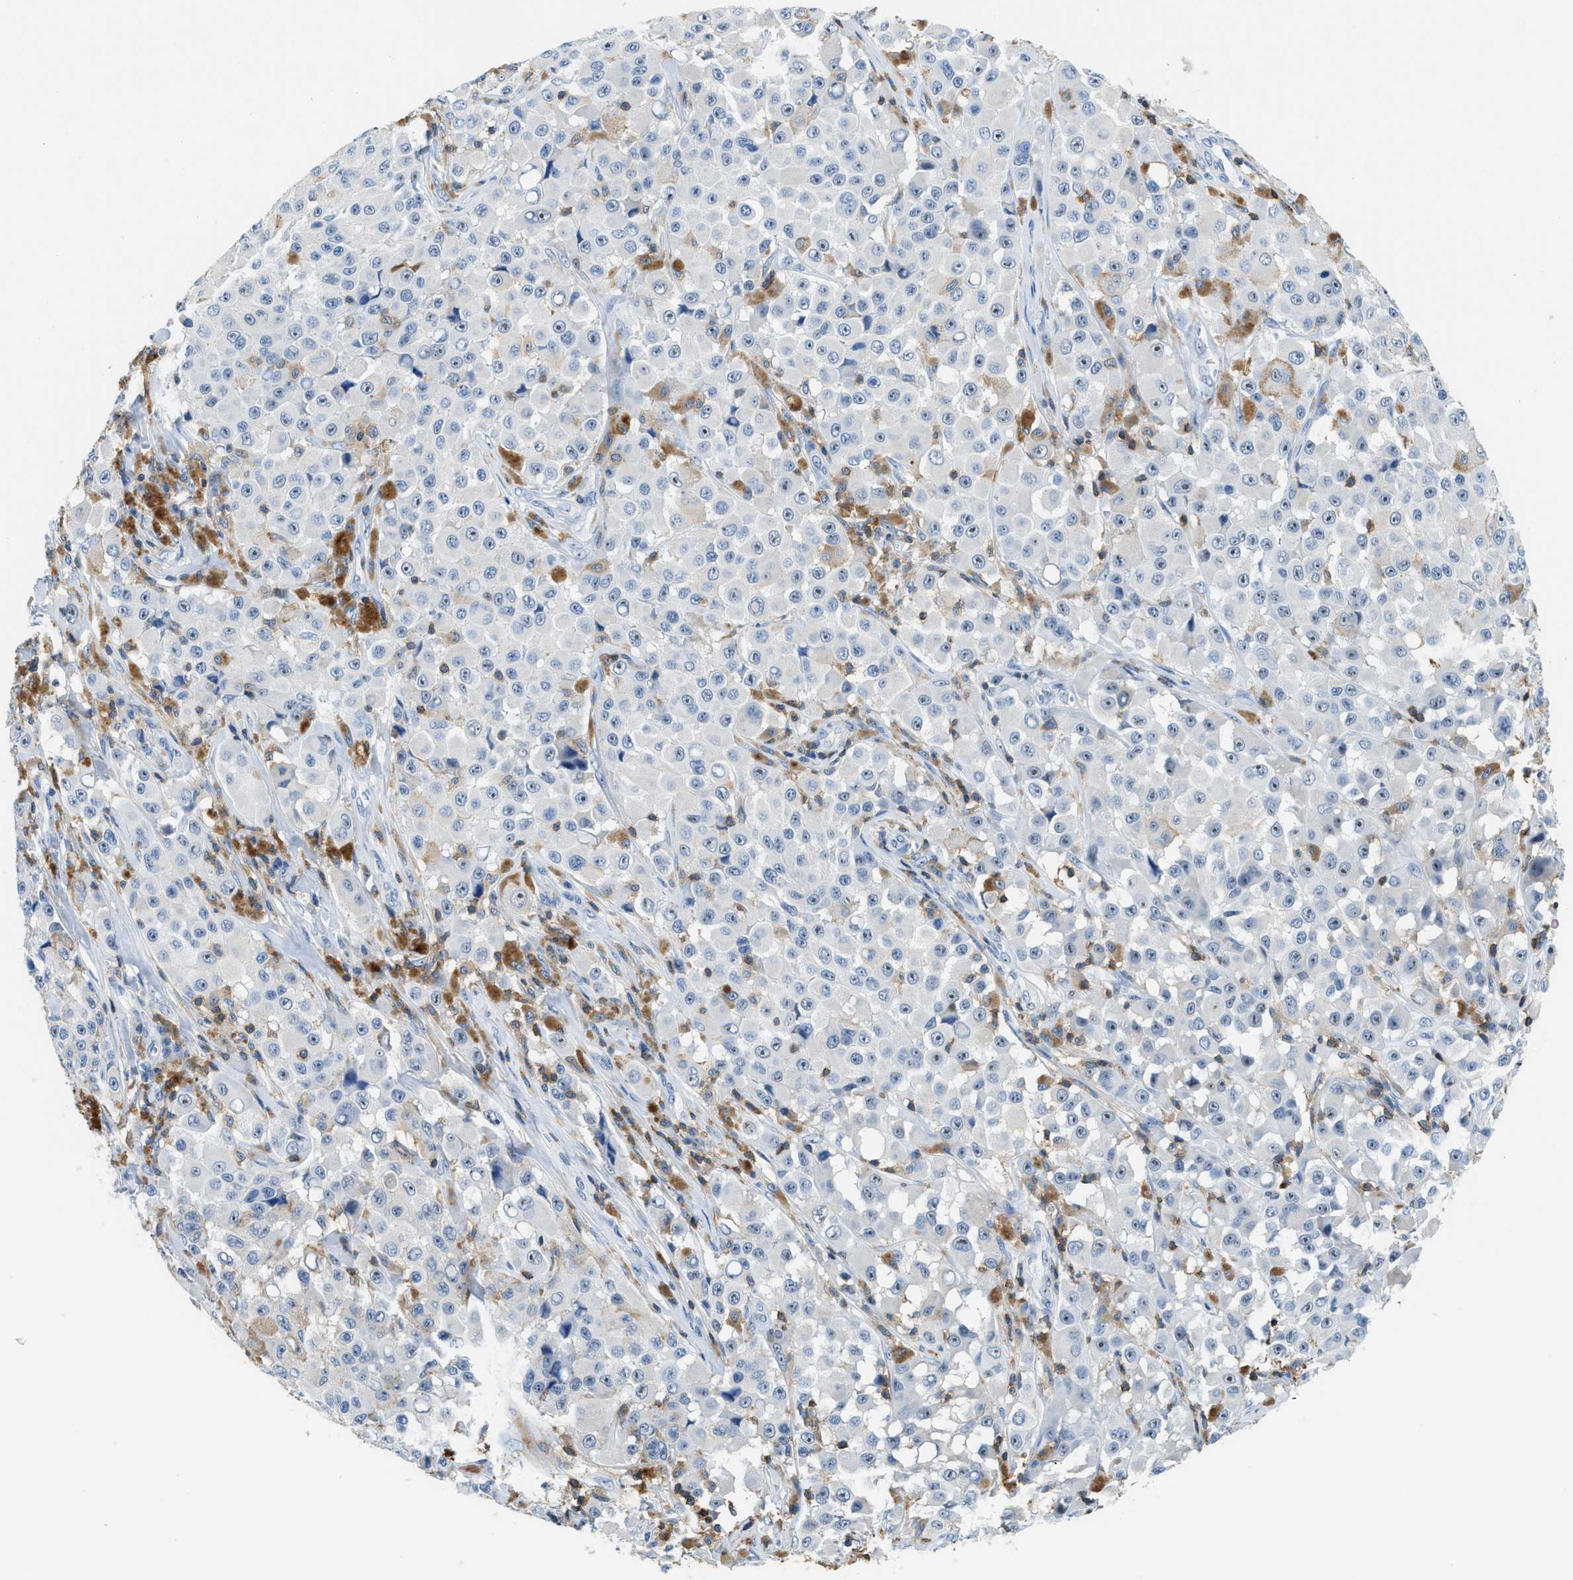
{"staining": {"intensity": "negative", "quantity": "none", "location": "none"}, "tissue": "melanoma", "cell_type": "Tumor cells", "image_type": "cancer", "snomed": [{"axis": "morphology", "description": "Malignant melanoma, NOS"}, {"axis": "topography", "description": "Skin"}], "caption": "IHC of human malignant melanoma reveals no staining in tumor cells. (DAB (3,3'-diaminobenzidine) IHC, high magnification).", "gene": "FAM151A", "patient": {"sex": "male", "age": 84}}